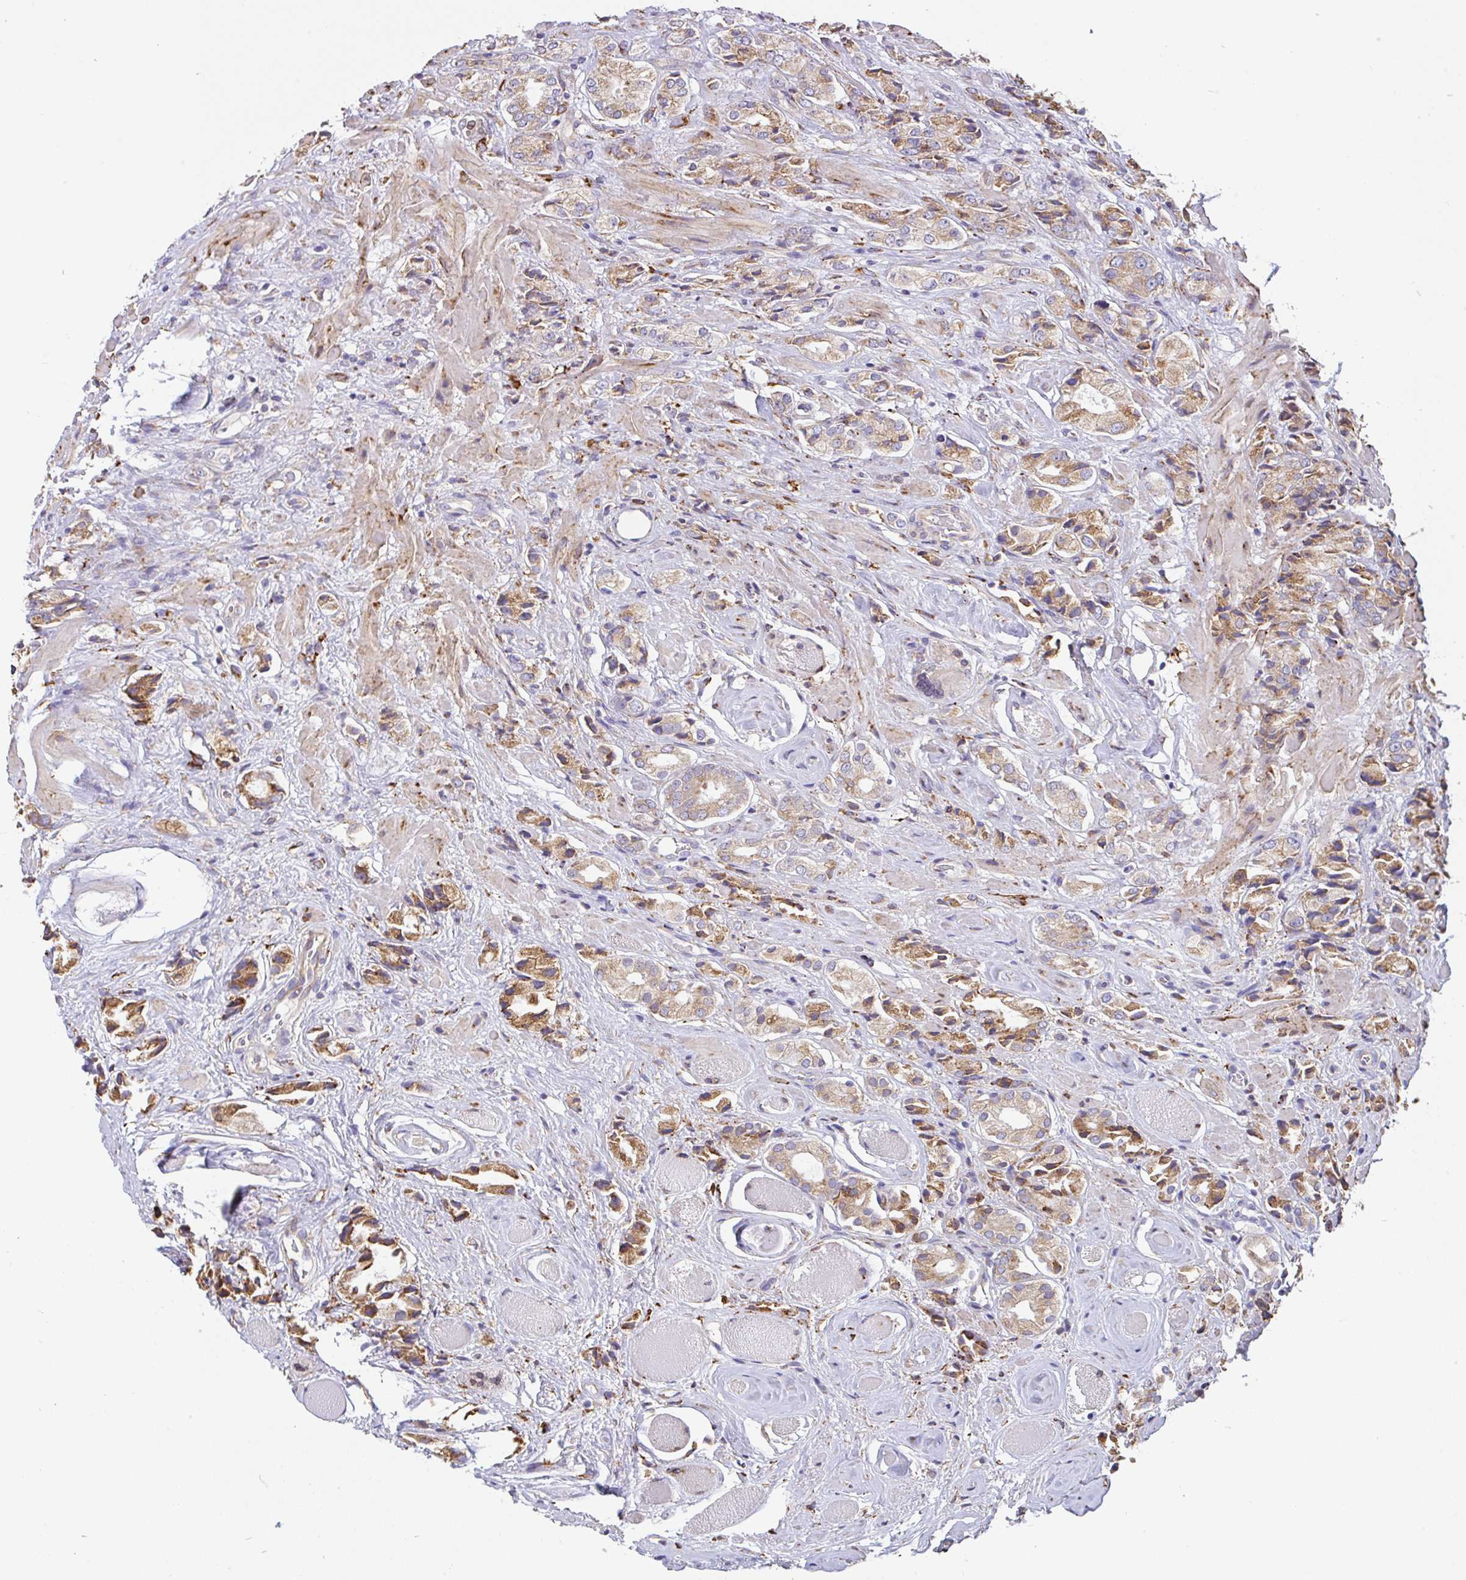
{"staining": {"intensity": "moderate", "quantity": ">75%", "location": "cytoplasmic/membranous"}, "tissue": "prostate cancer", "cell_type": "Tumor cells", "image_type": "cancer", "snomed": [{"axis": "morphology", "description": "Adenocarcinoma, High grade"}, {"axis": "topography", "description": "Prostate and seminal vesicle, NOS"}], "caption": "A high-resolution photomicrograph shows IHC staining of prostate cancer, which displays moderate cytoplasmic/membranous expression in approximately >75% of tumor cells. The protein is shown in brown color, while the nuclei are stained blue.", "gene": "EML5", "patient": {"sex": "male", "age": 64}}